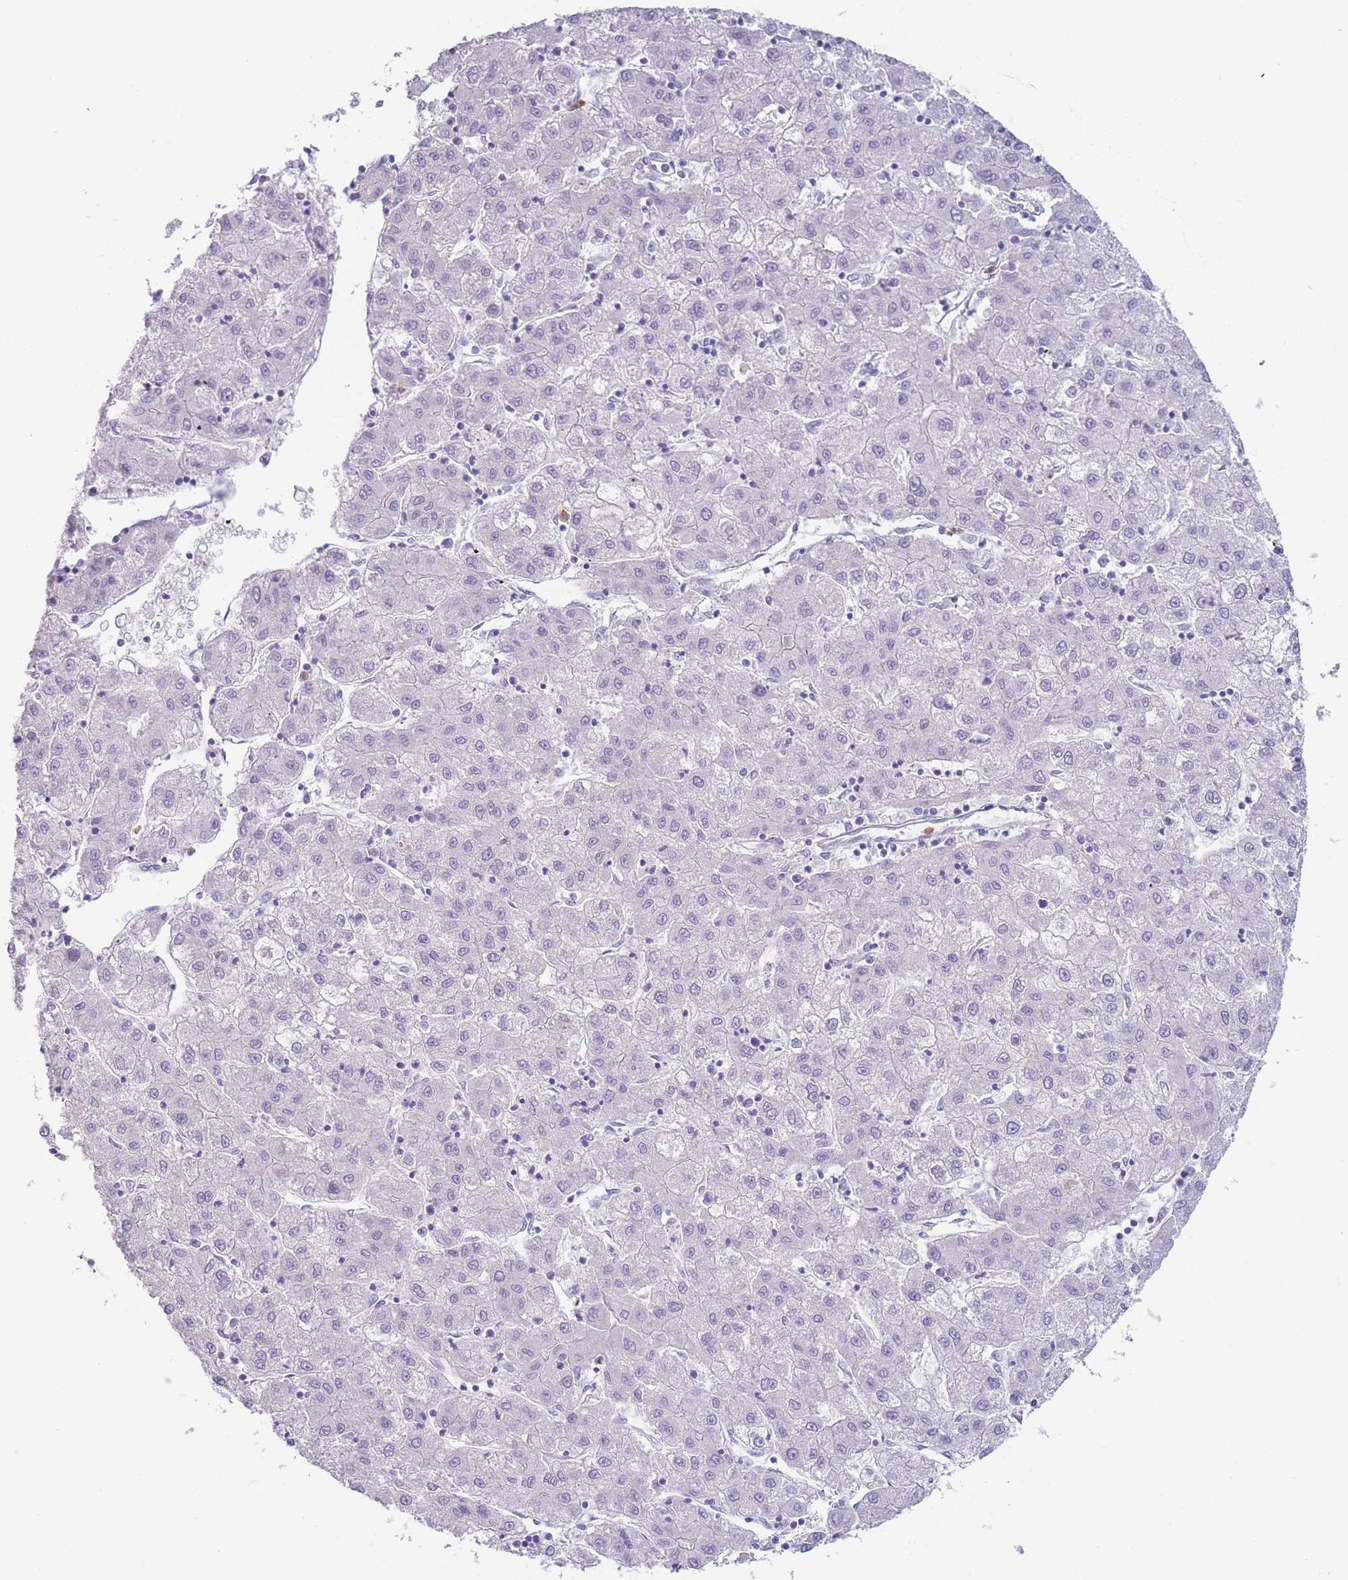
{"staining": {"intensity": "negative", "quantity": "none", "location": "none"}, "tissue": "liver cancer", "cell_type": "Tumor cells", "image_type": "cancer", "snomed": [{"axis": "morphology", "description": "Carcinoma, Hepatocellular, NOS"}, {"axis": "topography", "description": "Liver"}], "caption": "IHC micrograph of neoplastic tissue: liver cancer stained with DAB (3,3'-diaminobenzidine) shows no significant protein staining in tumor cells.", "gene": "ZNF627", "patient": {"sex": "male", "age": 72}}